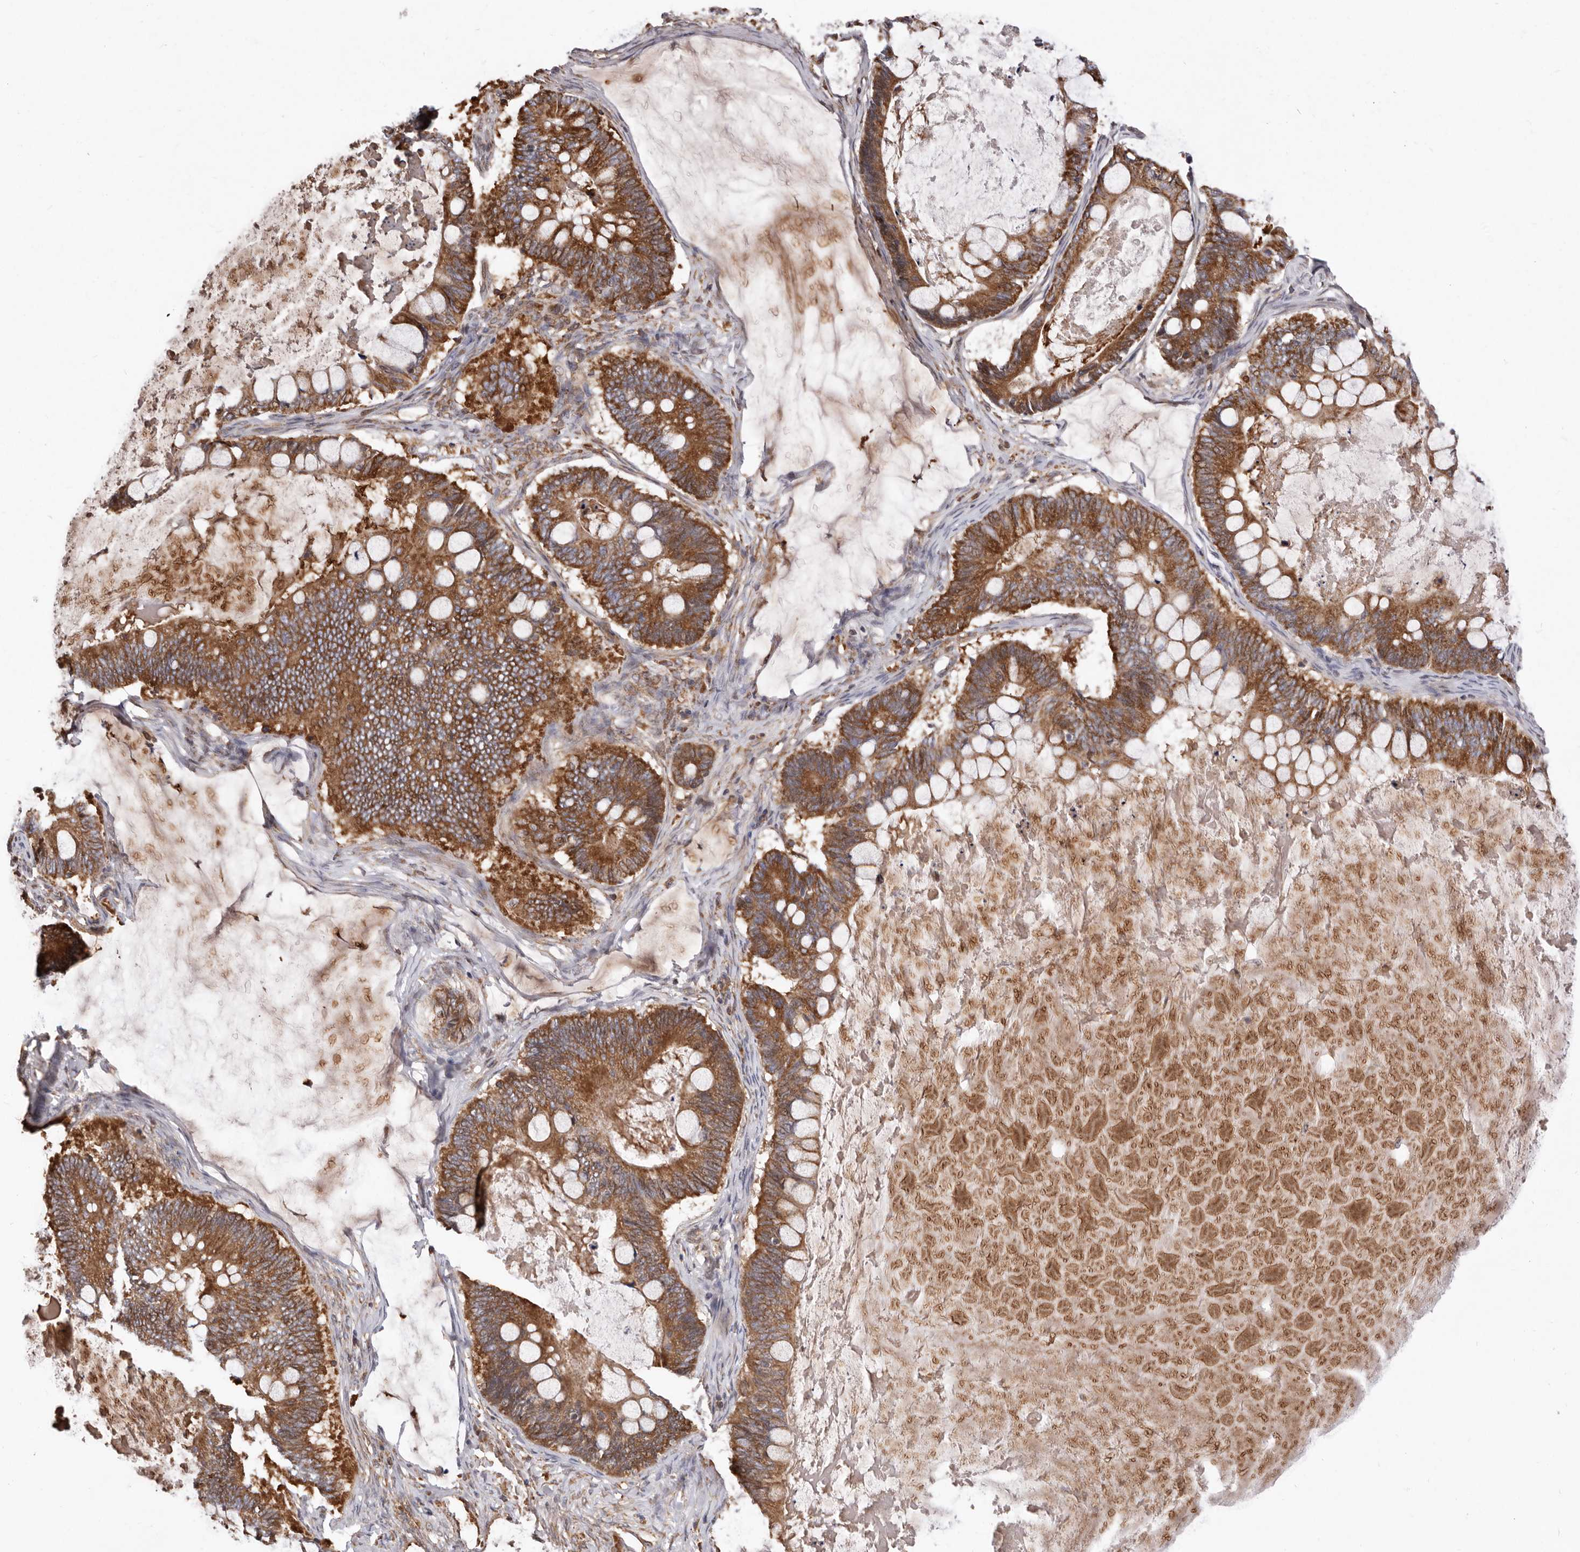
{"staining": {"intensity": "strong", "quantity": ">75%", "location": "cytoplasmic/membranous"}, "tissue": "ovarian cancer", "cell_type": "Tumor cells", "image_type": "cancer", "snomed": [{"axis": "morphology", "description": "Cystadenocarcinoma, mucinous, NOS"}, {"axis": "topography", "description": "Ovary"}], "caption": "This micrograph reveals IHC staining of ovarian cancer (mucinous cystadenocarcinoma), with high strong cytoplasmic/membranous expression in about >75% of tumor cells.", "gene": "NUBPL", "patient": {"sex": "female", "age": 61}}